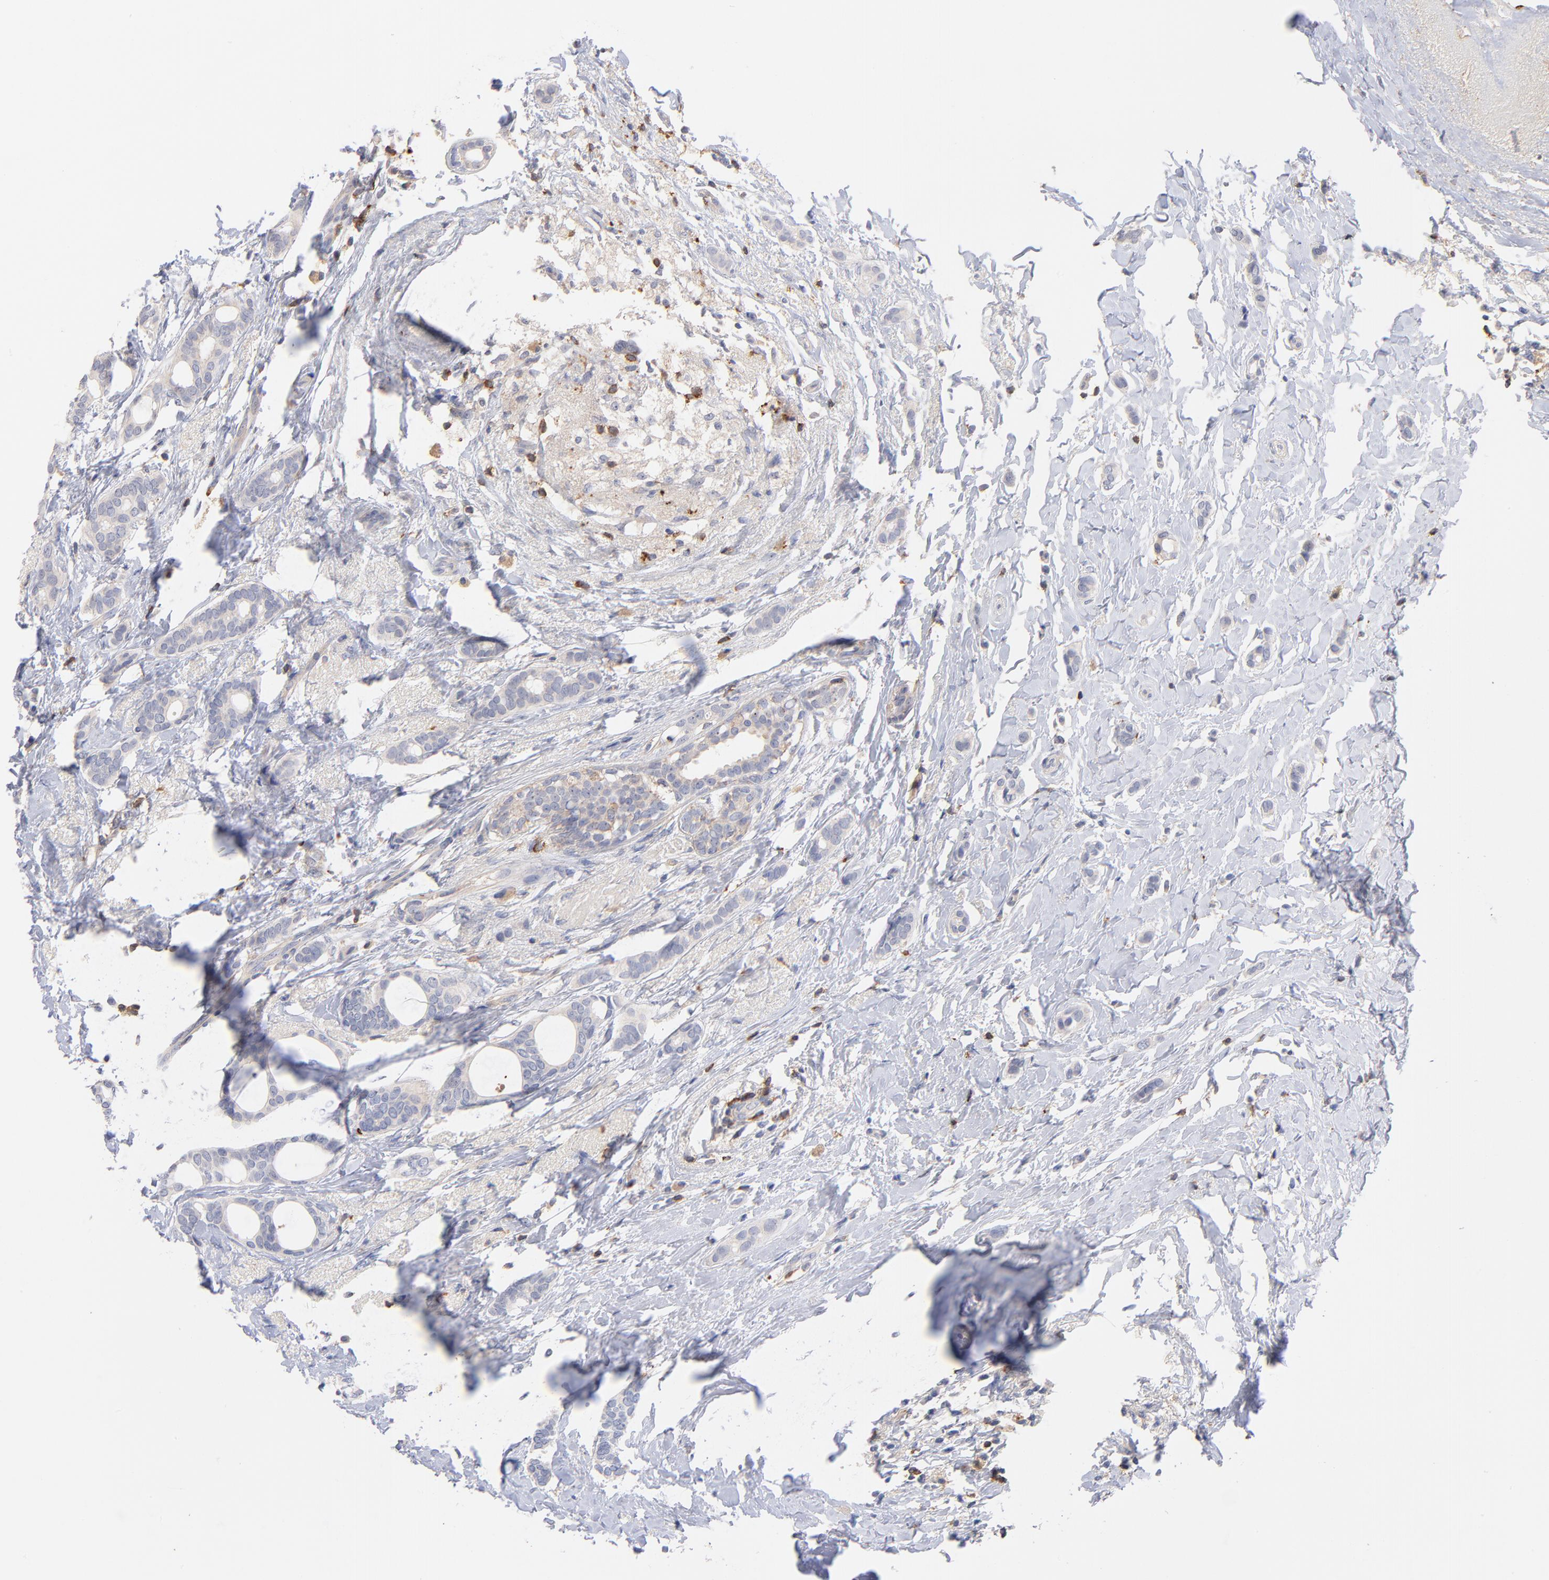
{"staining": {"intensity": "weak", "quantity": "25%-75%", "location": "cytoplasmic/membranous"}, "tissue": "breast cancer", "cell_type": "Tumor cells", "image_type": "cancer", "snomed": [{"axis": "morphology", "description": "Duct carcinoma"}, {"axis": "topography", "description": "Breast"}], "caption": "This micrograph shows intraductal carcinoma (breast) stained with immunohistochemistry (IHC) to label a protein in brown. The cytoplasmic/membranous of tumor cells show weak positivity for the protein. Nuclei are counter-stained blue.", "gene": "KREMEN2", "patient": {"sex": "female", "age": 54}}